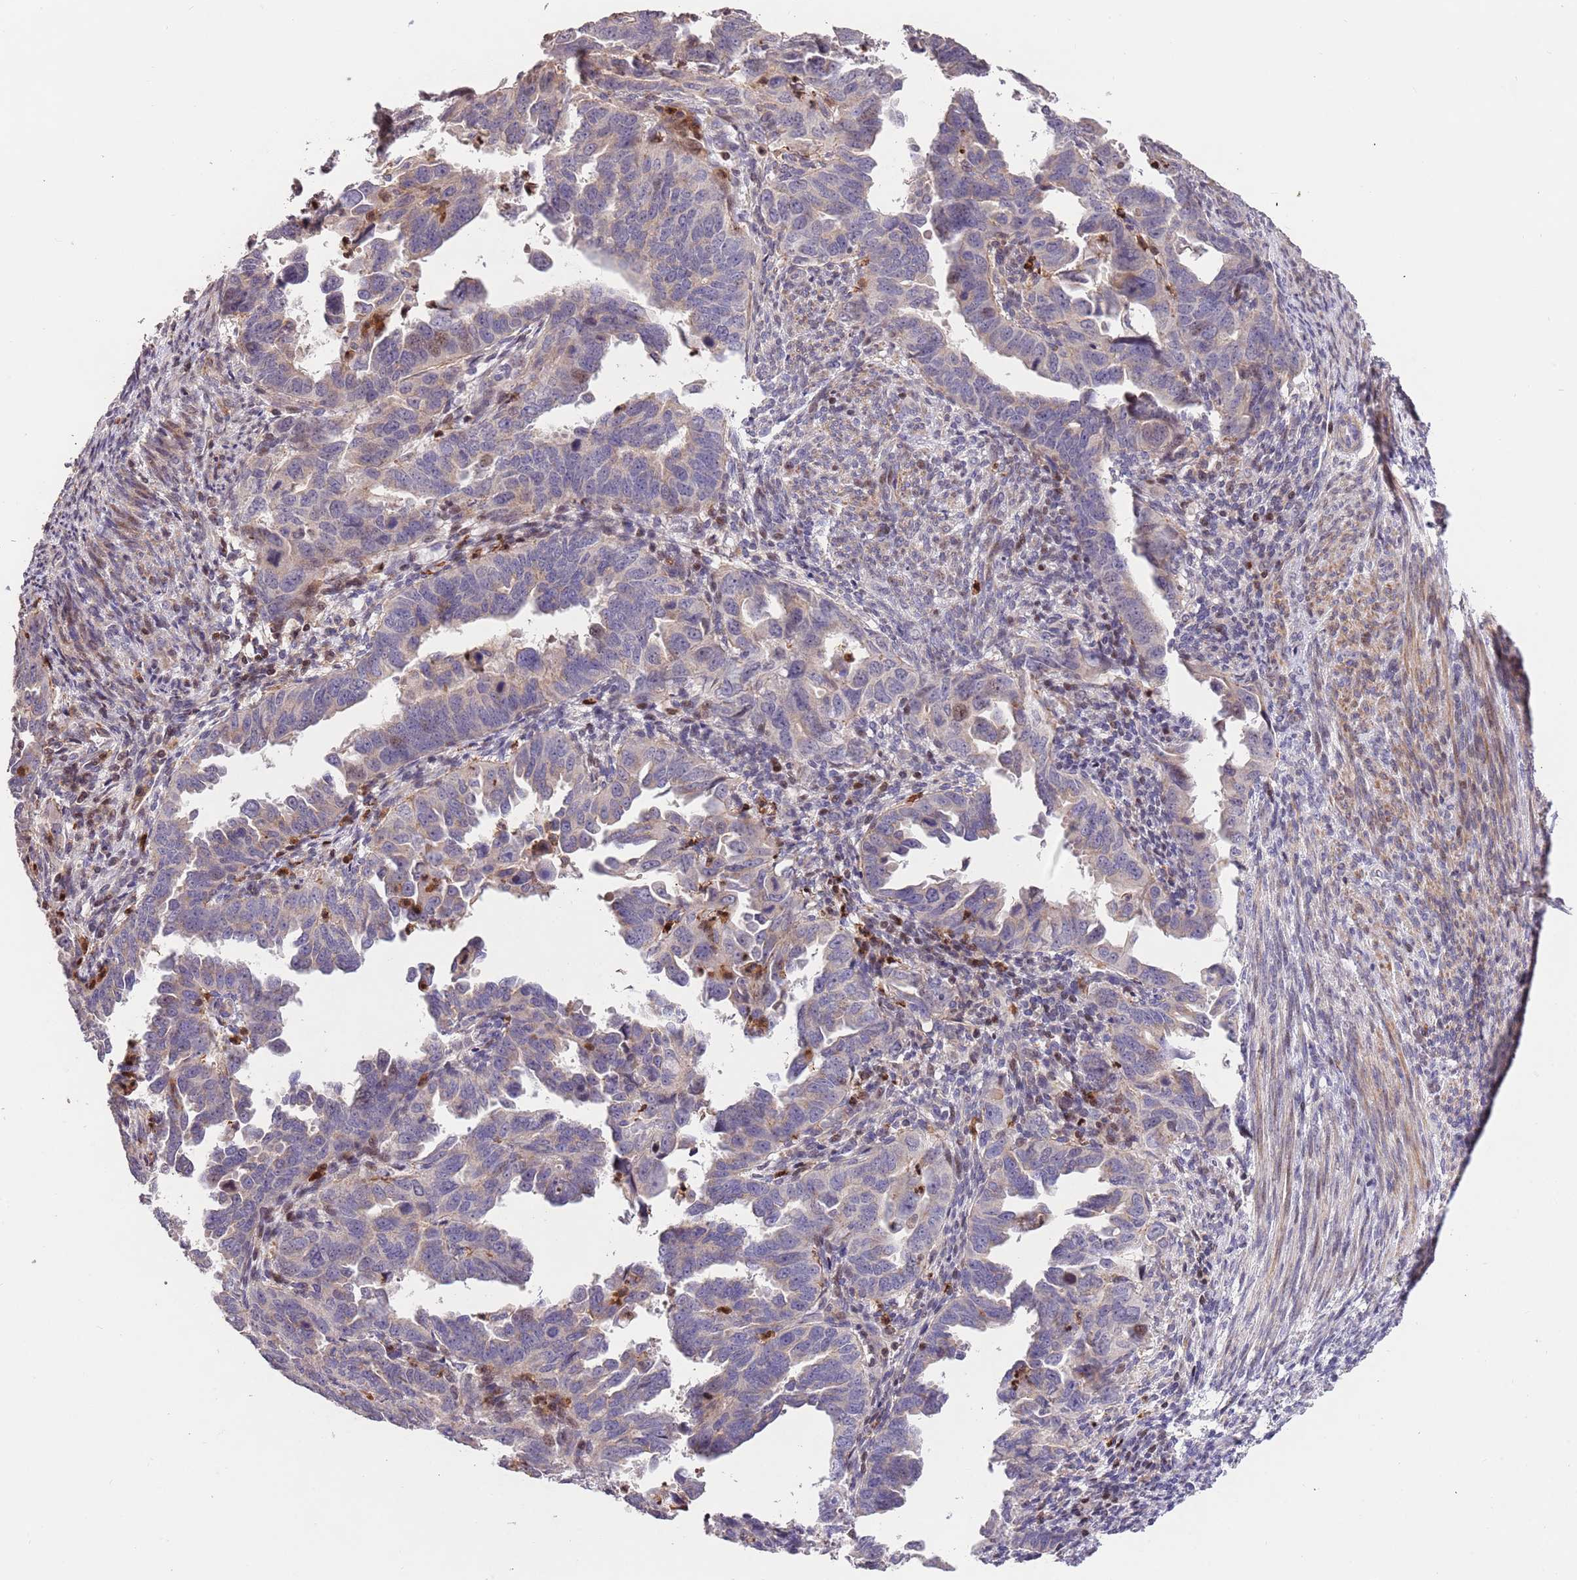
{"staining": {"intensity": "weak", "quantity": "25%-75%", "location": "cytoplasmic/membranous"}, "tissue": "endometrial cancer", "cell_type": "Tumor cells", "image_type": "cancer", "snomed": [{"axis": "morphology", "description": "Adenocarcinoma, NOS"}, {"axis": "topography", "description": "Endometrium"}], "caption": "Tumor cells display low levels of weak cytoplasmic/membranous staining in about 25%-75% of cells in human adenocarcinoma (endometrial).", "gene": "SLC16A4", "patient": {"sex": "female", "age": 65}}